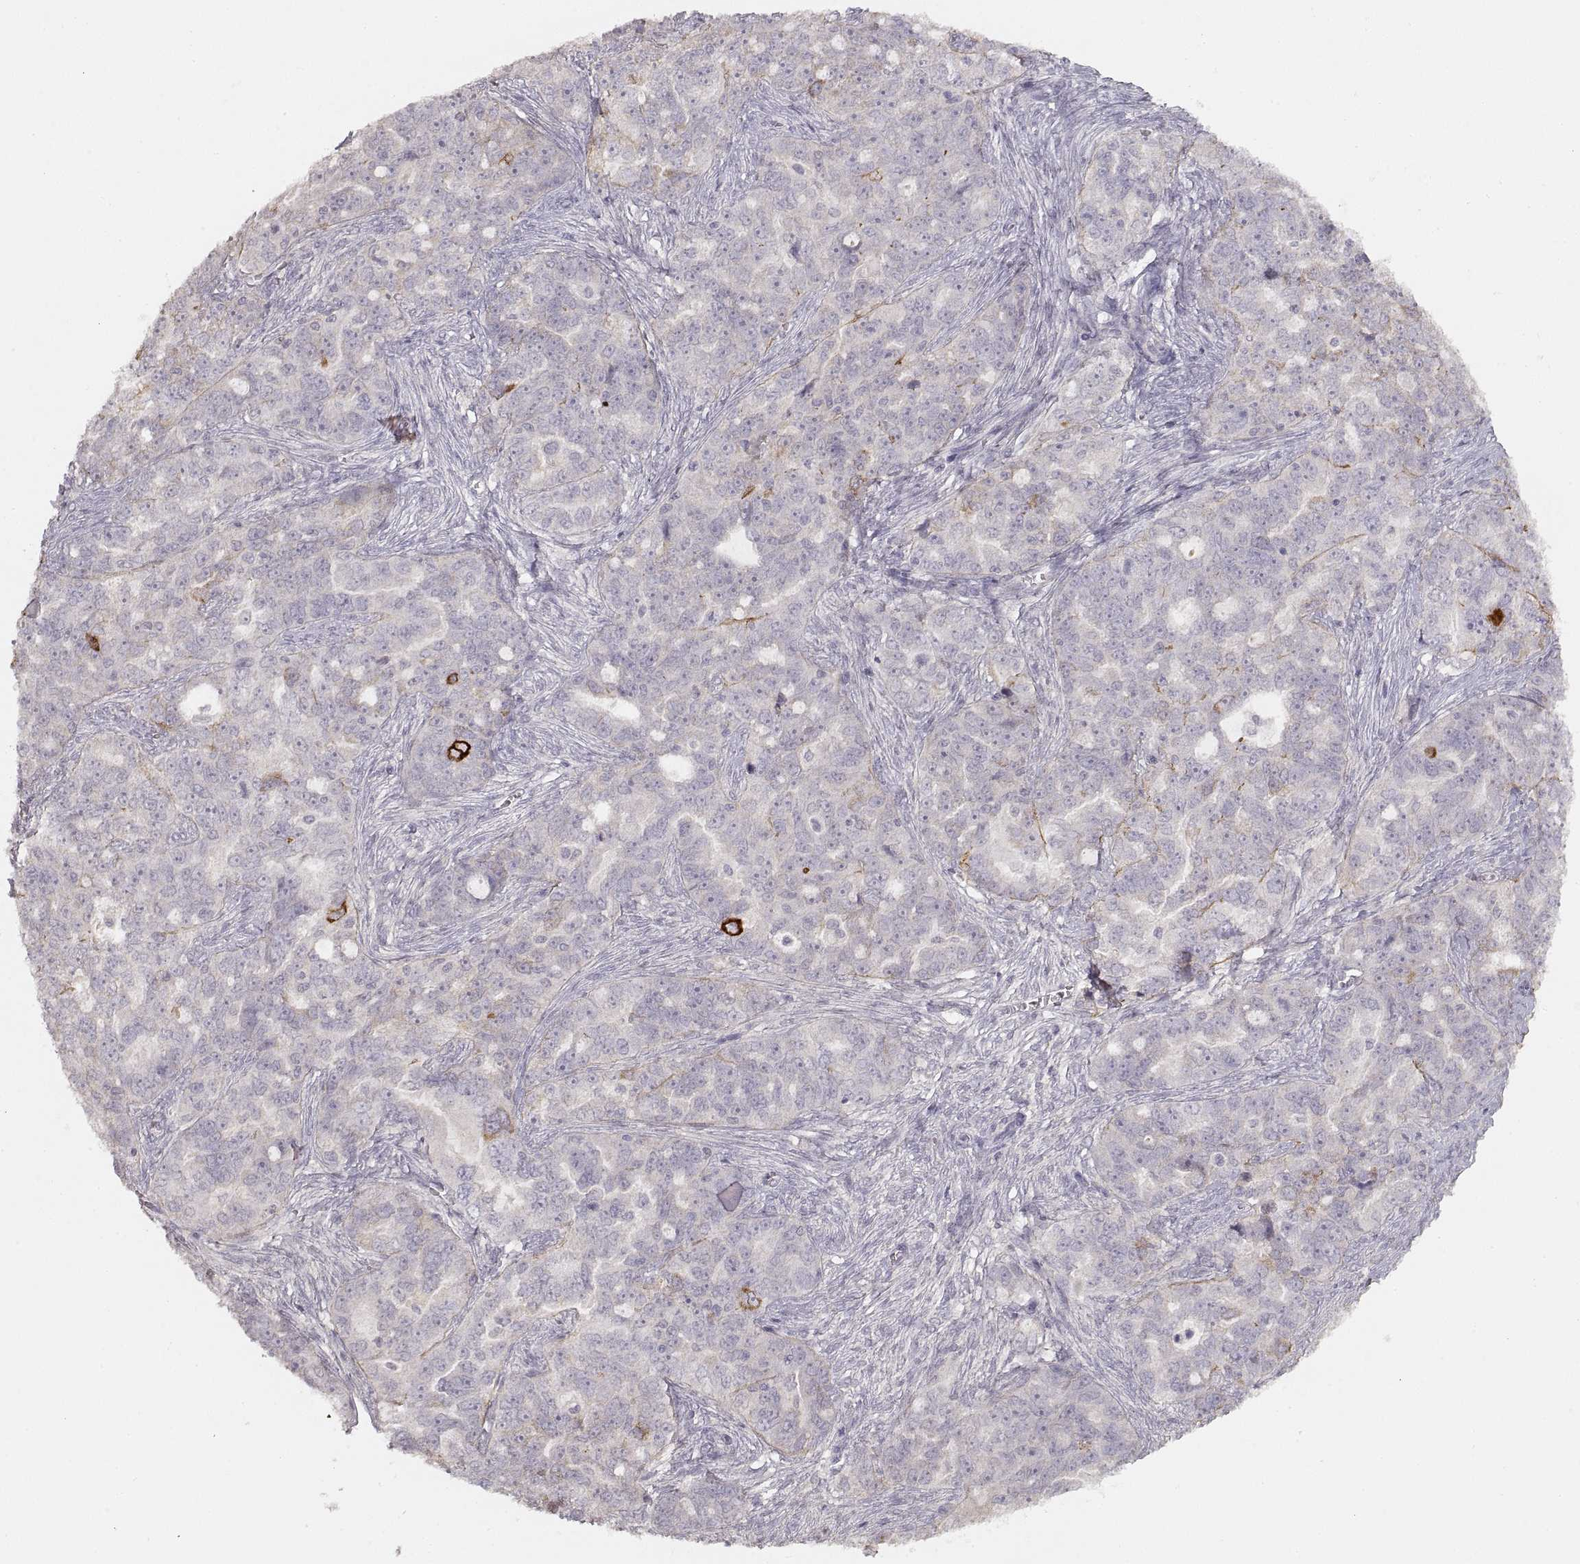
{"staining": {"intensity": "moderate", "quantity": "<25%", "location": "cytoplasmic/membranous"}, "tissue": "ovarian cancer", "cell_type": "Tumor cells", "image_type": "cancer", "snomed": [{"axis": "morphology", "description": "Cystadenocarcinoma, serous, NOS"}, {"axis": "topography", "description": "Ovary"}], "caption": "Moderate cytoplasmic/membranous protein expression is appreciated in about <25% of tumor cells in ovarian cancer.", "gene": "LAMC2", "patient": {"sex": "female", "age": 51}}